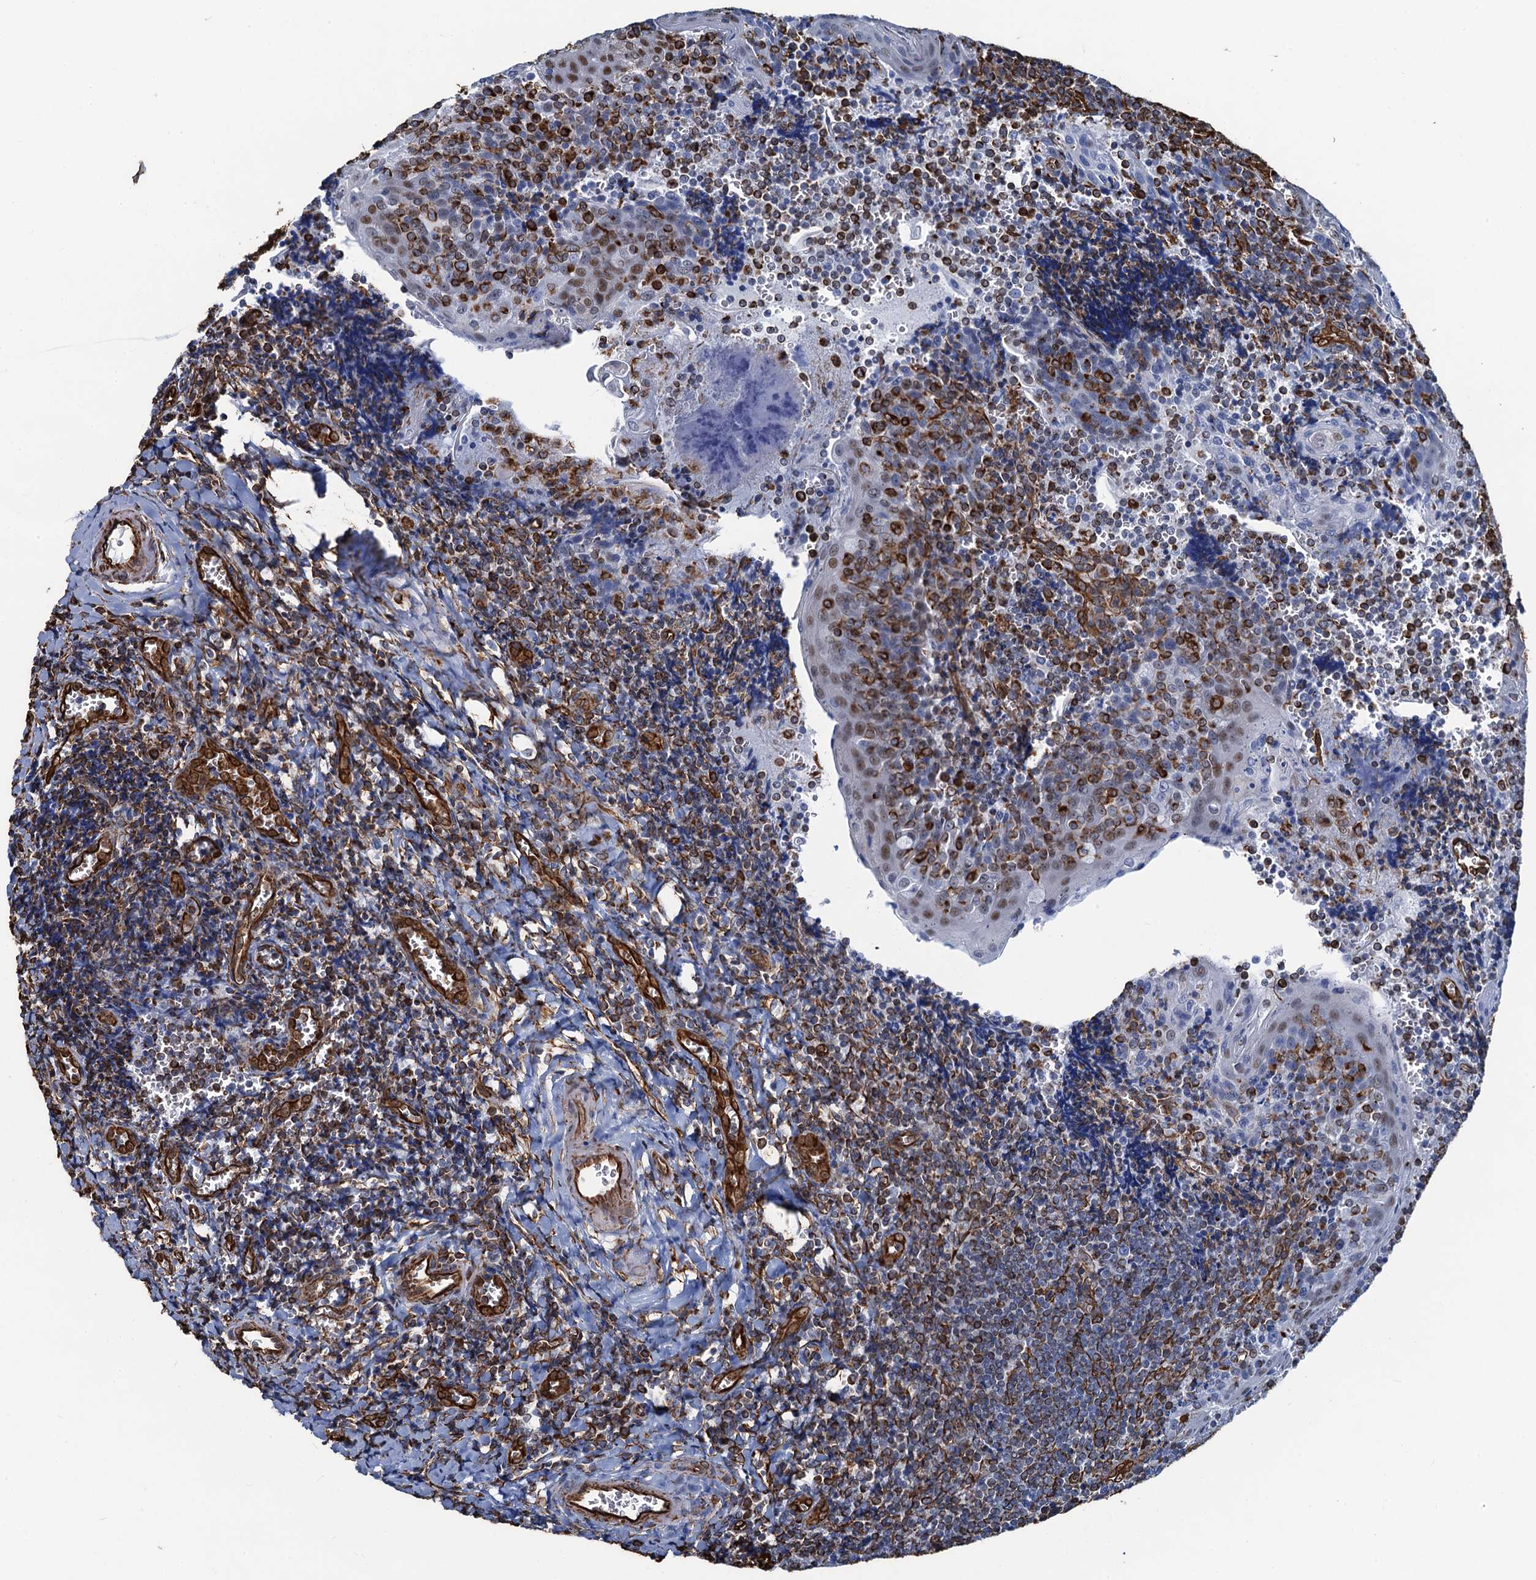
{"staining": {"intensity": "strong", "quantity": "<25%", "location": "cytoplasmic/membranous"}, "tissue": "tonsil", "cell_type": "Germinal center cells", "image_type": "normal", "snomed": [{"axis": "morphology", "description": "Normal tissue, NOS"}, {"axis": "topography", "description": "Tonsil"}], "caption": "Protein expression by immunohistochemistry shows strong cytoplasmic/membranous positivity in about <25% of germinal center cells in unremarkable tonsil.", "gene": "PGM2", "patient": {"sex": "male", "age": 27}}